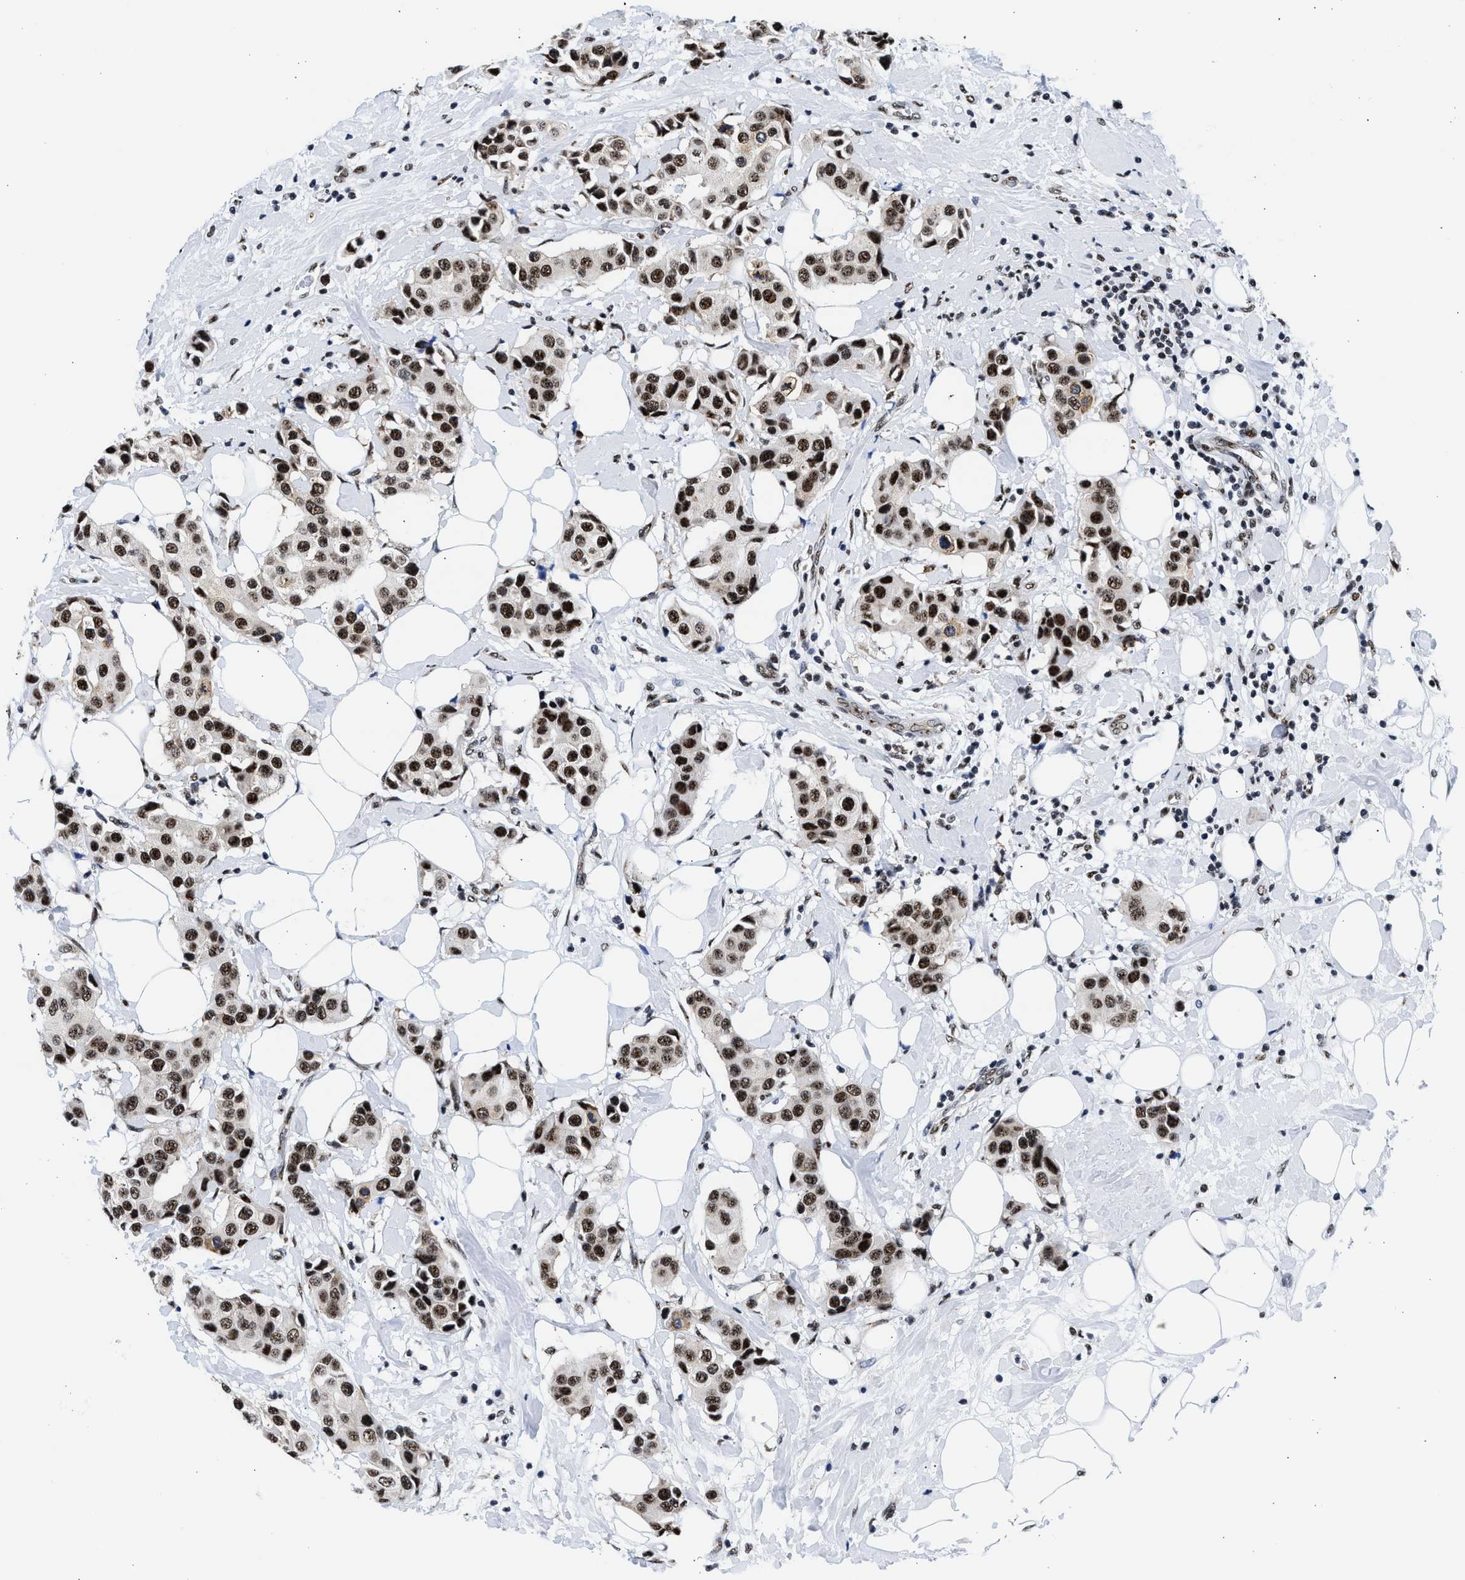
{"staining": {"intensity": "strong", "quantity": ">75%", "location": "nuclear"}, "tissue": "breast cancer", "cell_type": "Tumor cells", "image_type": "cancer", "snomed": [{"axis": "morphology", "description": "Normal tissue, NOS"}, {"axis": "morphology", "description": "Duct carcinoma"}, {"axis": "topography", "description": "Breast"}], "caption": "This photomicrograph exhibits immunohistochemistry (IHC) staining of human breast intraductal carcinoma, with high strong nuclear positivity in about >75% of tumor cells.", "gene": "RBM8A", "patient": {"sex": "female", "age": 39}}